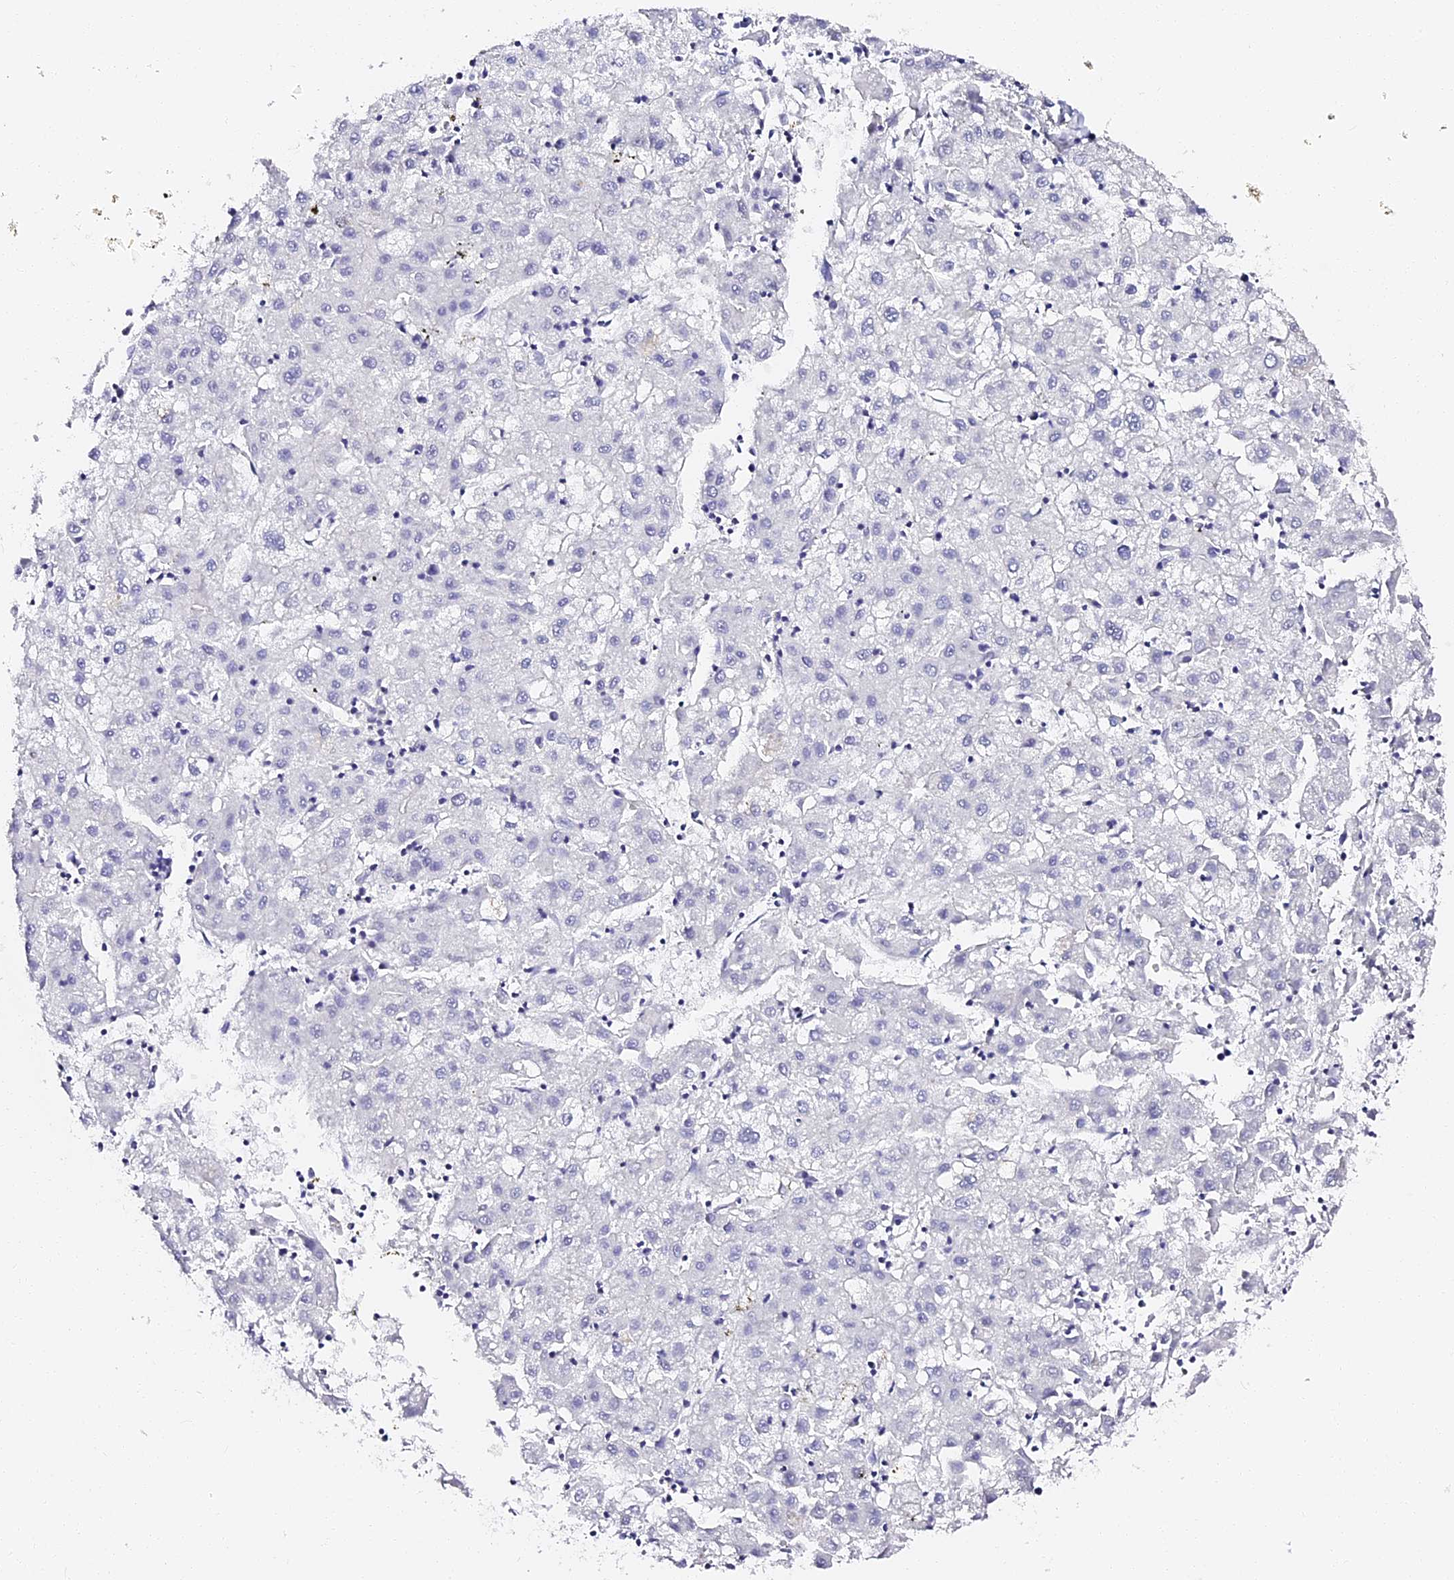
{"staining": {"intensity": "negative", "quantity": "none", "location": "none"}, "tissue": "liver cancer", "cell_type": "Tumor cells", "image_type": "cancer", "snomed": [{"axis": "morphology", "description": "Carcinoma, Hepatocellular, NOS"}, {"axis": "topography", "description": "Liver"}], "caption": "Protein analysis of liver cancer (hepatocellular carcinoma) displays no significant positivity in tumor cells. (Brightfield microscopy of DAB (3,3'-diaminobenzidine) immunohistochemistry (IHC) at high magnification).", "gene": "VPS33B", "patient": {"sex": "male", "age": 72}}